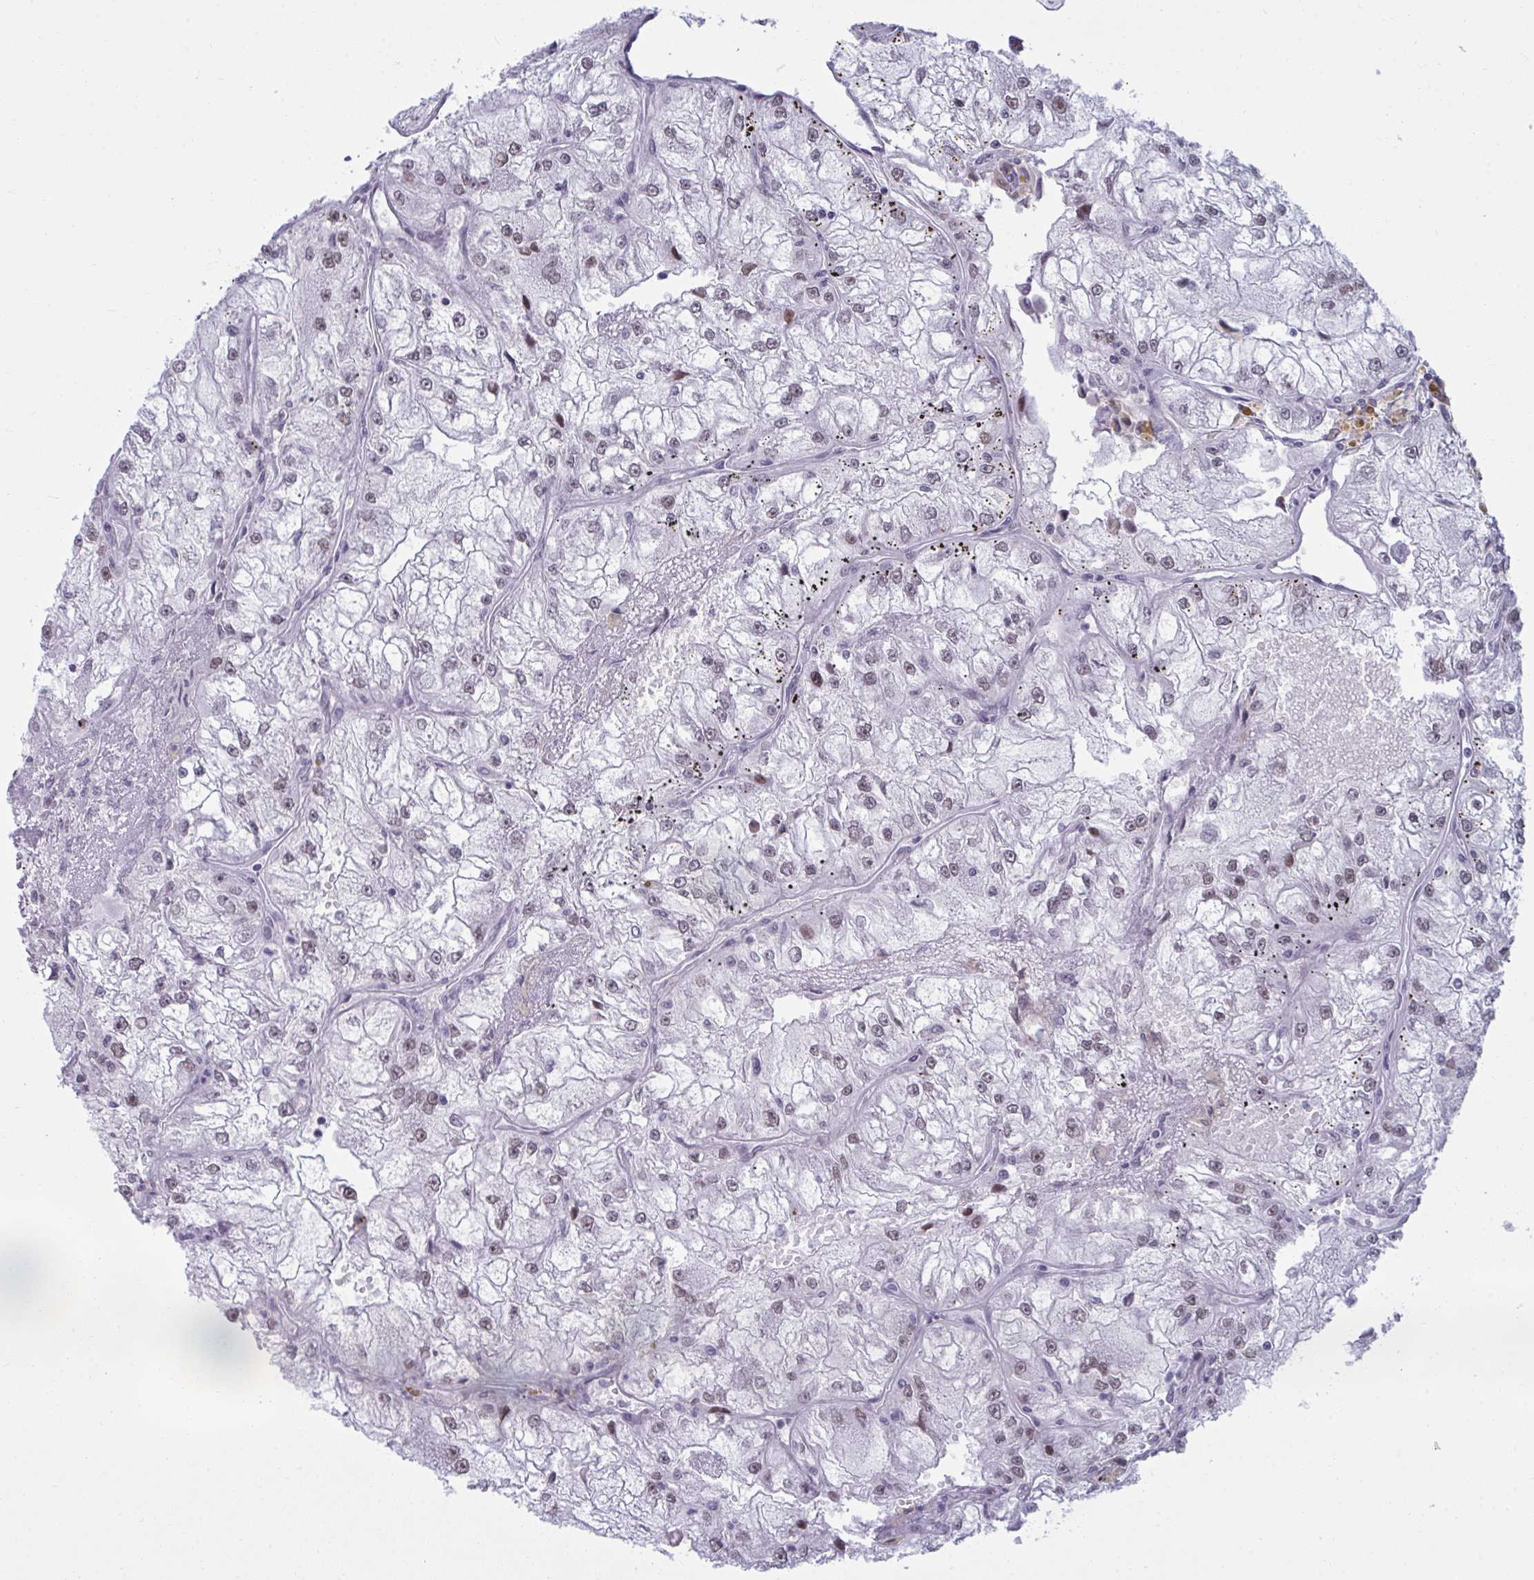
{"staining": {"intensity": "weak", "quantity": "<25%", "location": "nuclear"}, "tissue": "renal cancer", "cell_type": "Tumor cells", "image_type": "cancer", "snomed": [{"axis": "morphology", "description": "Adenocarcinoma, NOS"}, {"axis": "topography", "description": "Kidney"}], "caption": "A high-resolution photomicrograph shows IHC staining of renal cancer (adenocarcinoma), which reveals no significant expression in tumor cells. (DAB (3,3'-diaminobenzidine) immunohistochemistry (IHC) visualized using brightfield microscopy, high magnification).", "gene": "RNASEH1", "patient": {"sex": "female", "age": 72}}